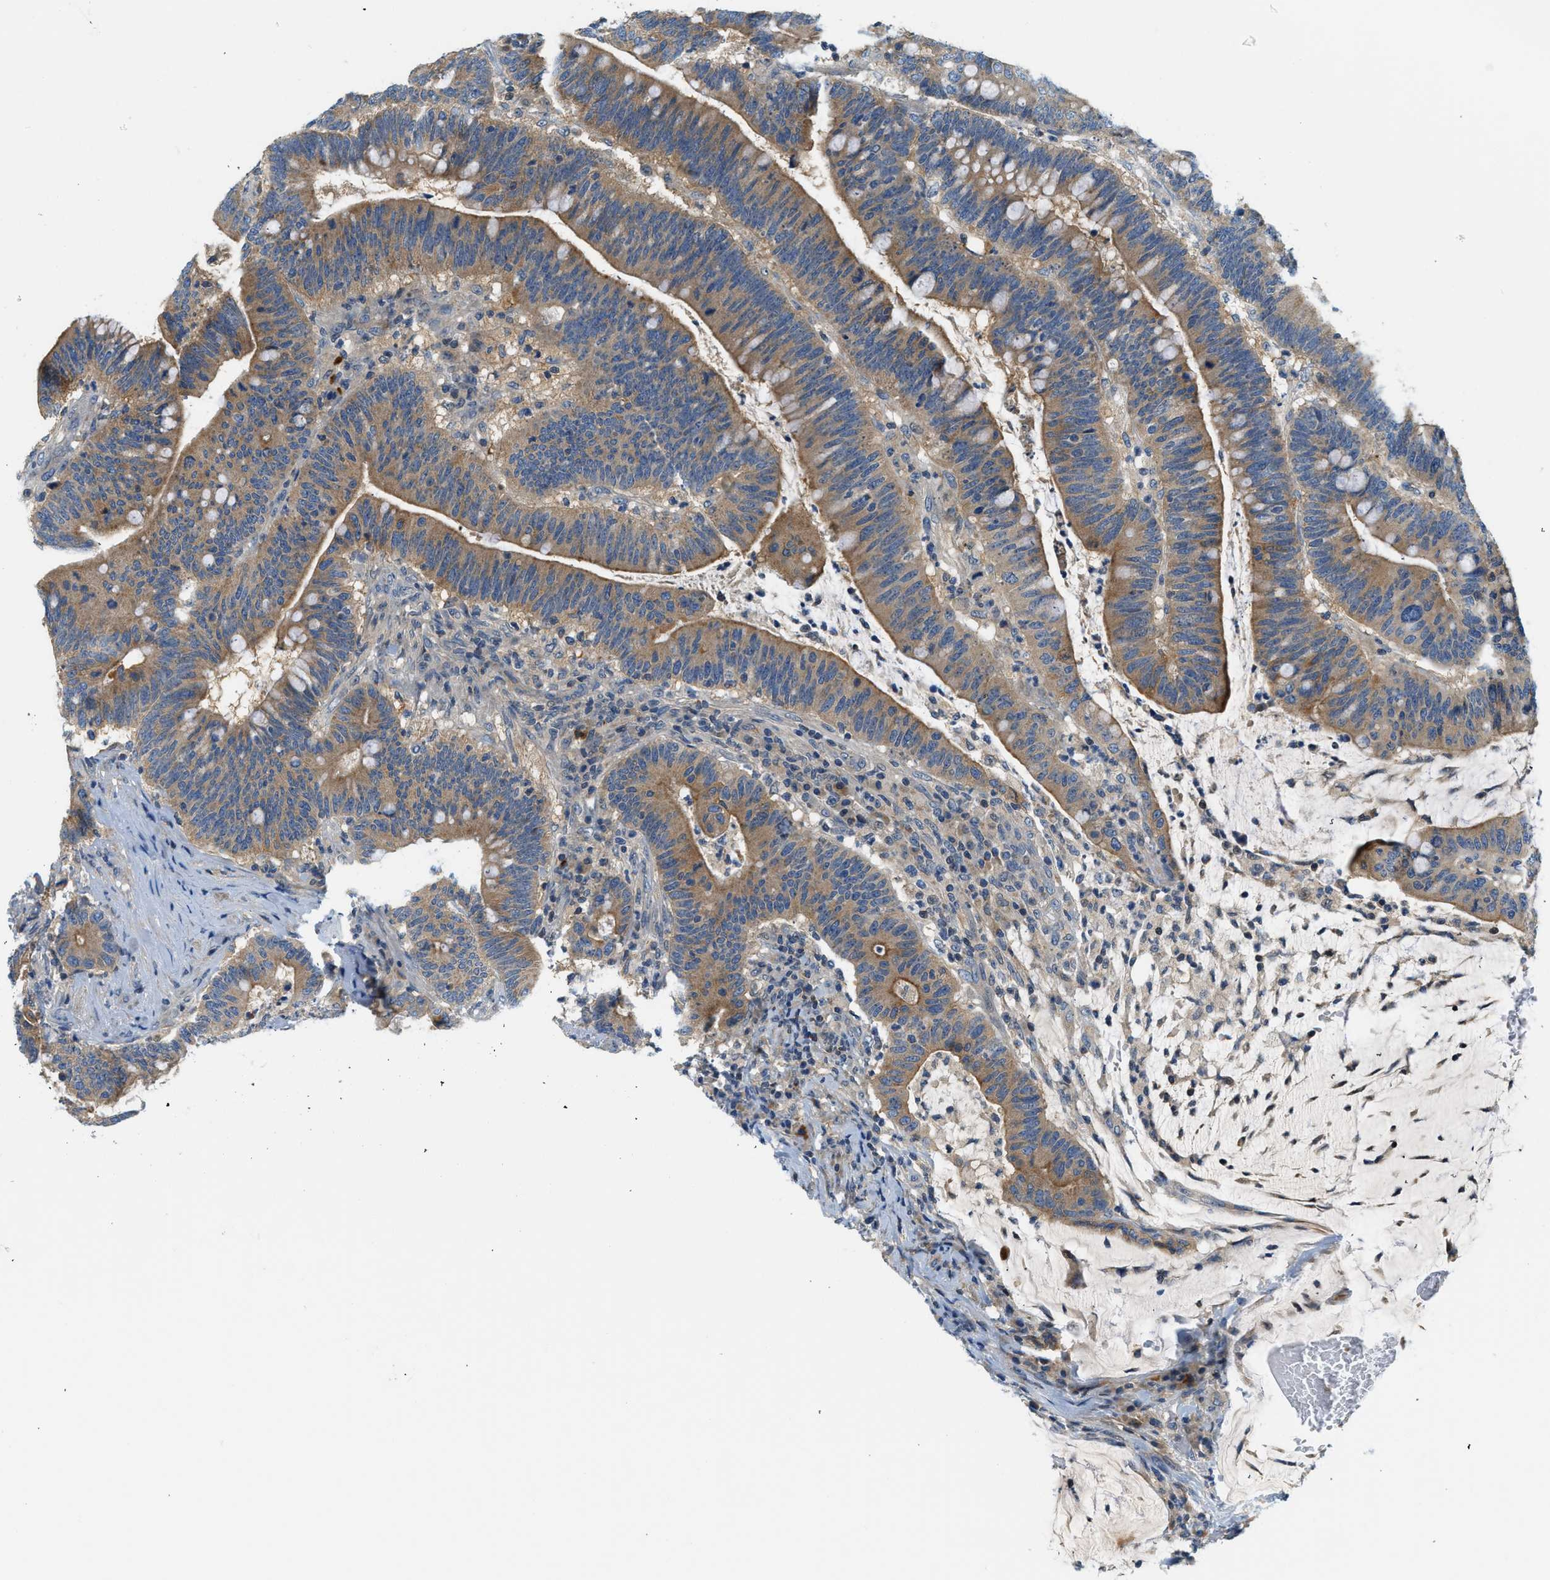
{"staining": {"intensity": "moderate", "quantity": ">75%", "location": "cytoplasmic/membranous"}, "tissue": "colorectal cancer", "cell_type": "Tumor cells", "image_type": "cancer", "snomed": [{"axis": "morphology", "description": "Normal tissue, NOS"}, {"axis": "morphology", "description": "Adenocarcinoma, NOS"}, {"axis": "topography", "description": "Colon"}], "caption": "DAB immunohistochemical staining of adenocarcinoma (colorectal) reveals moderate cytoplasmic/membranous protein staining in approximately >75% of tumor cells.", "gene": "KCNK1", "patient": {"sex": "female", "age": 66}}